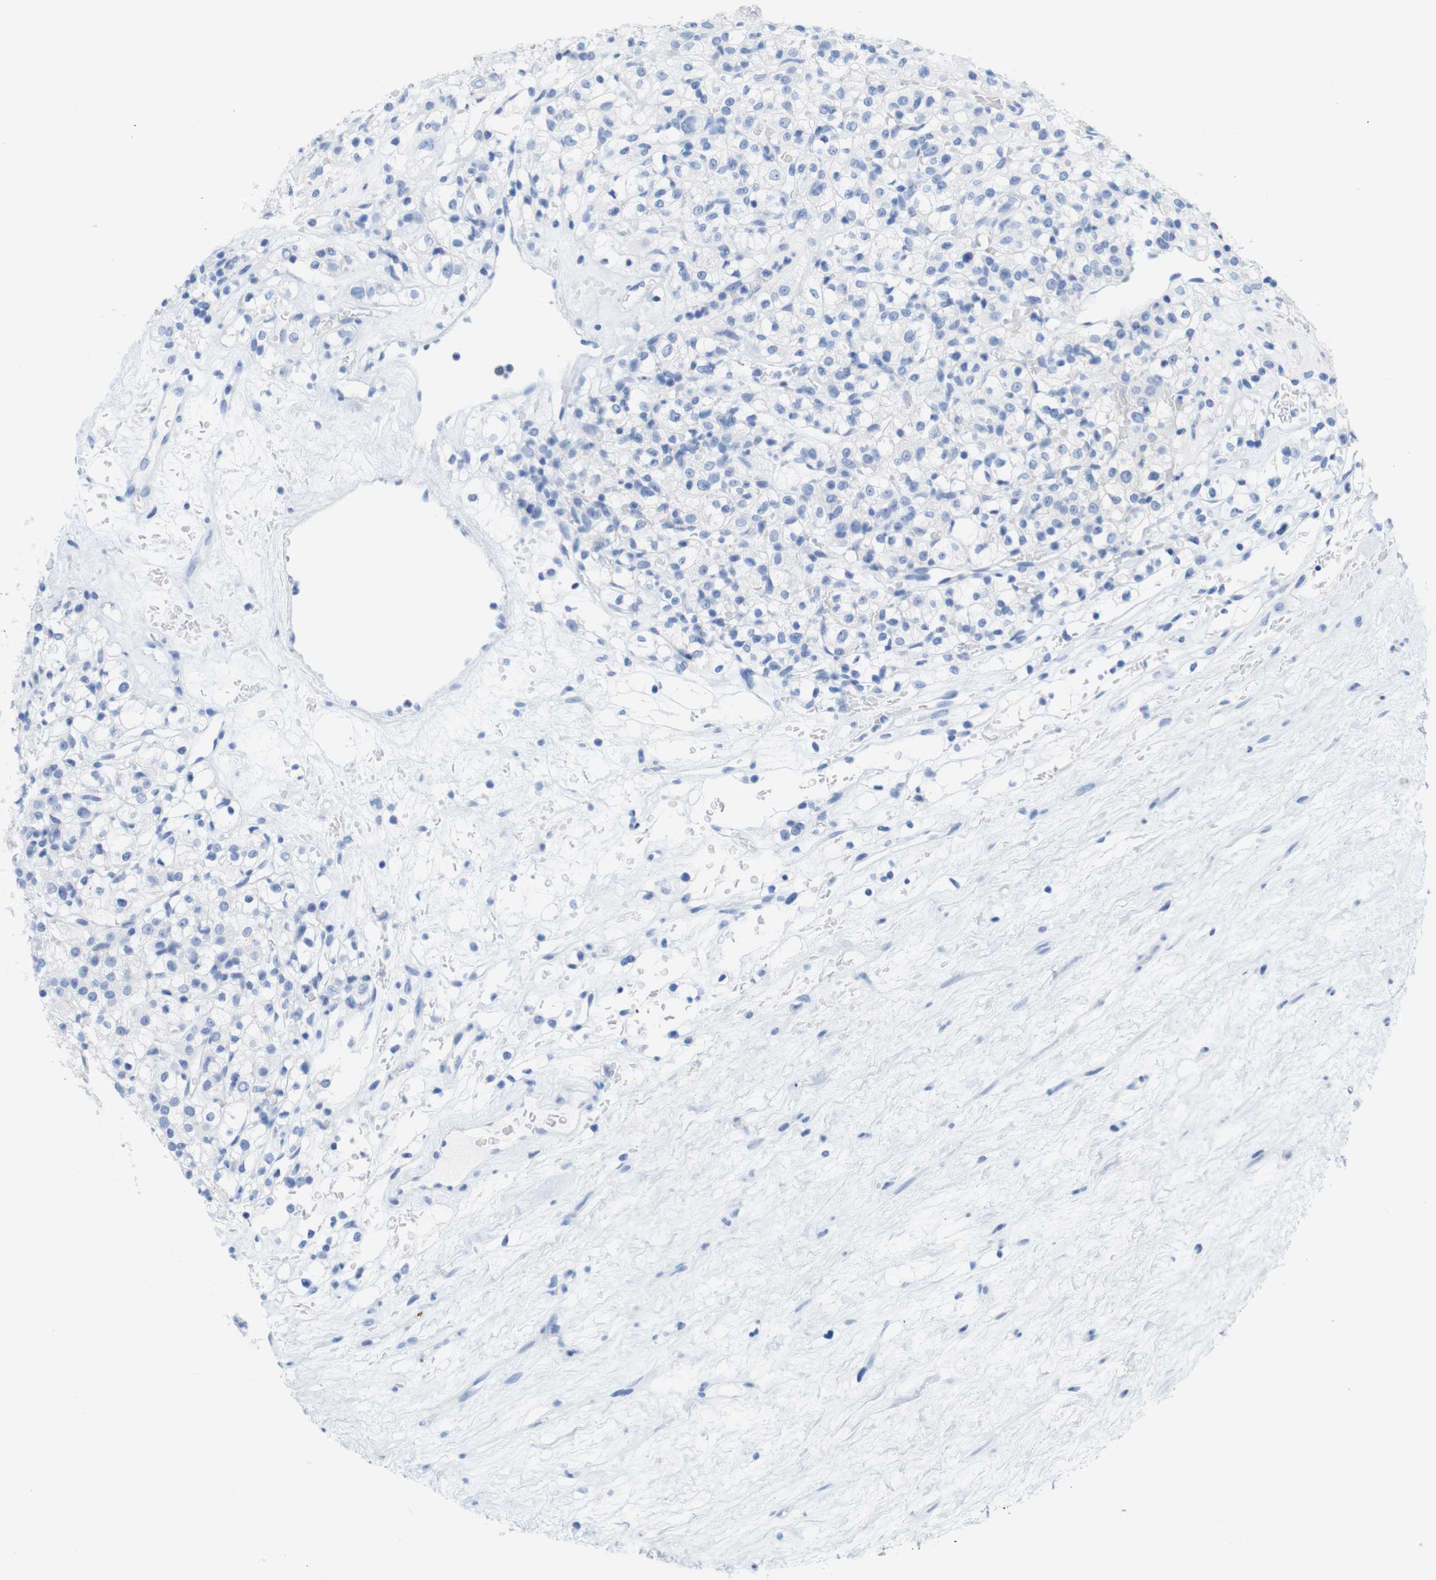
{"staining": {"intensity": "negative", "quantity": "none", "location": "none"}, "tissue": "renal cancer", "cell_type": "Tumor cells", "image_type": "cancer", "snomed": [{"axis": "morphology", "description": "Normal tissue, NOS"}, {"axis": "morphology", "description": "Adenocarcinoma, NOS"}, {"axis": "topography", "description": "Kidney"}], "caption": "Immunohistochemistry (IHC) of human adenocarcinoma (renal) displays no expression in tumor cells.", "gene": "LAG3", "patient": {"sex": "female", "age": 72}}